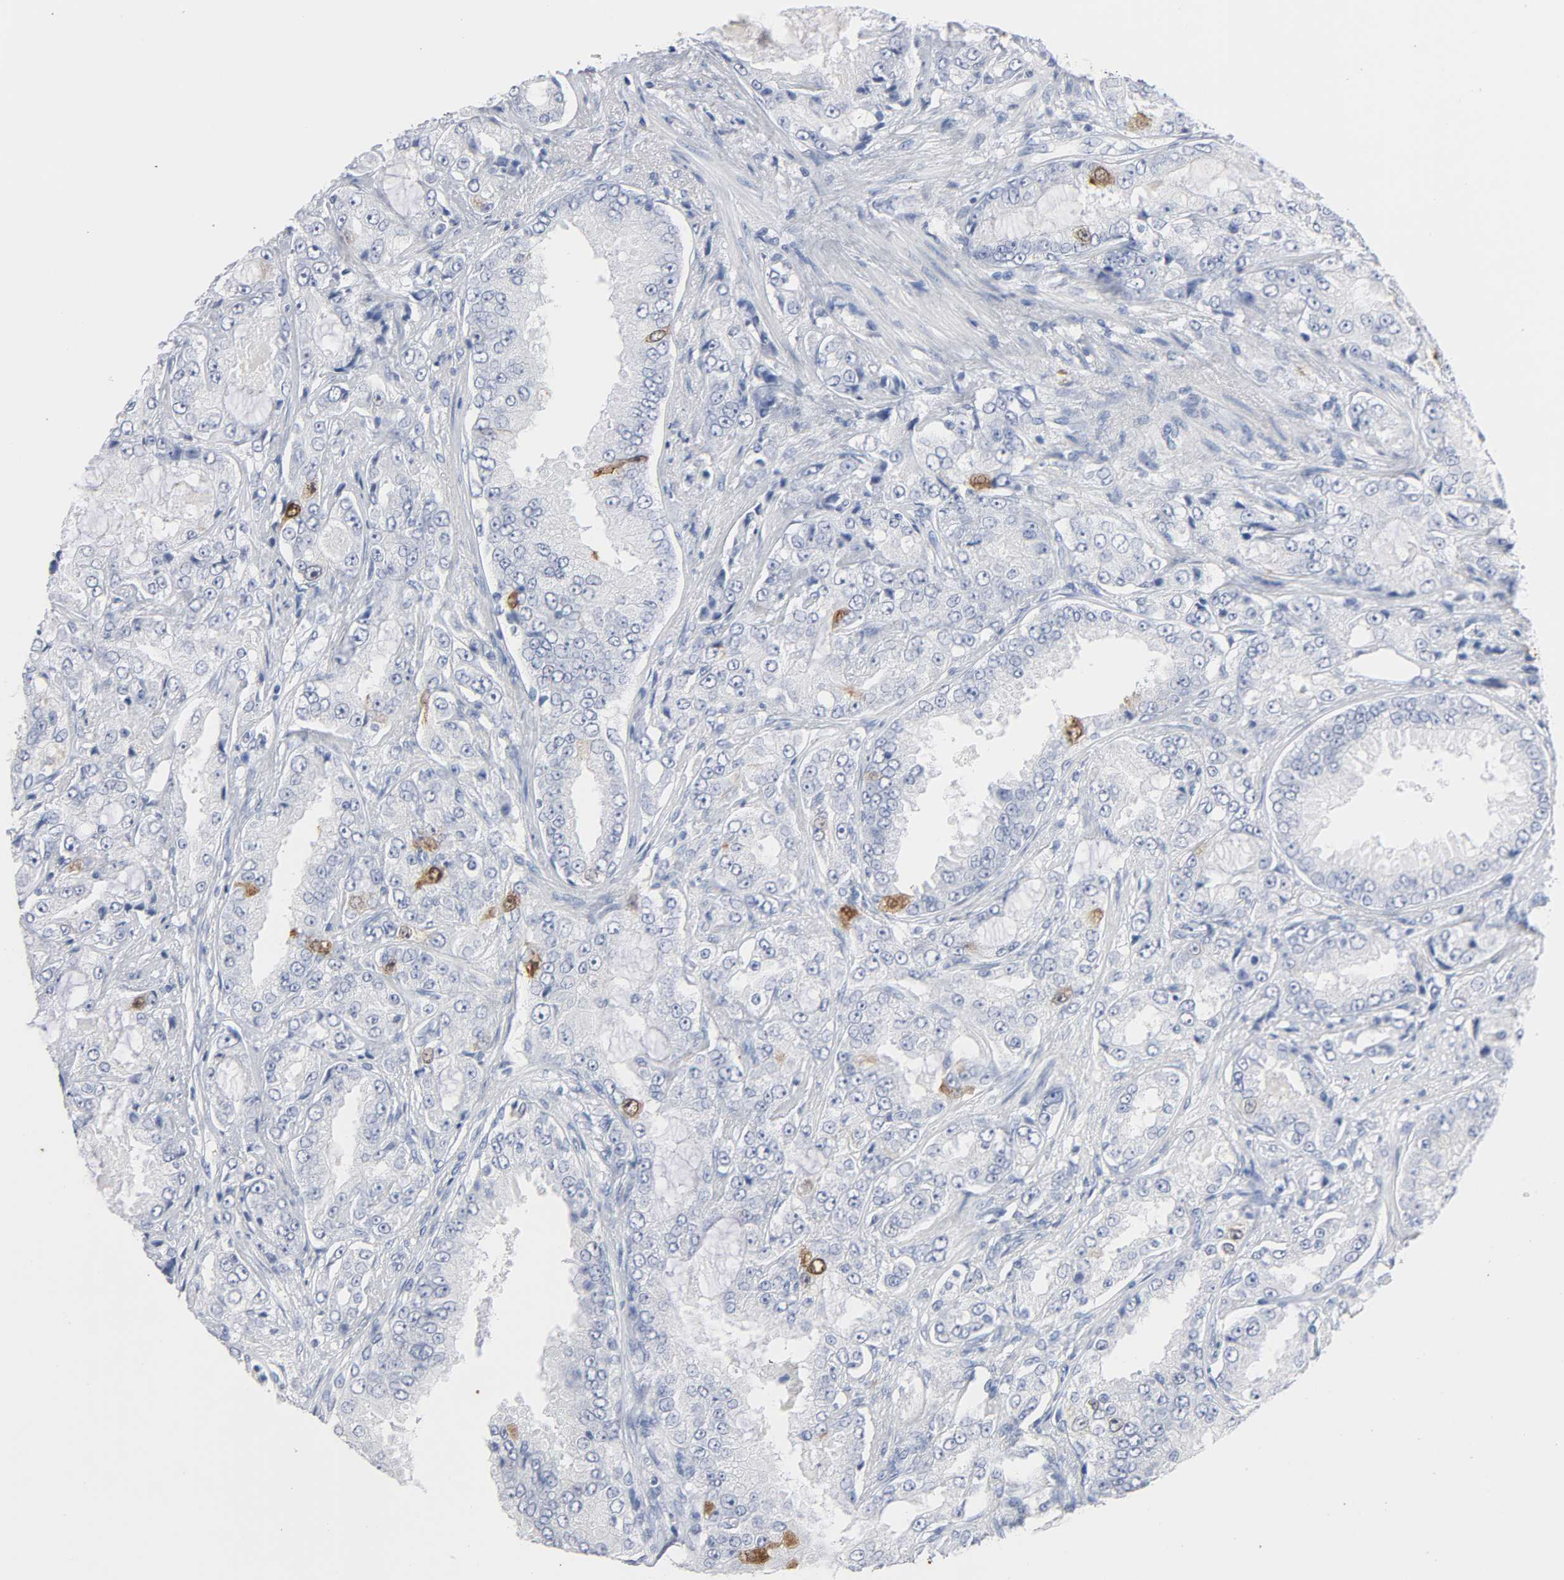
{"staining": {"intensity": "moderate", "quantity": "<25%", "location": "cytoplasmic/membranous,nuclear"}, "tissue": "prostate cancer", "cell_type": "Tumor cells", "image_type": "cancer", "snomed": [{"axis": "morphology", "description": "Adenocarcinoma, High grade"}, {"axis": "topography", "description": "Prostate"}], "caption": "About <25% of tumor cells in prostate cancer (adenocarcinoma (high-grade)) reveal moderate cytoplasmic/membranous and nuclear protein staining as visualized by brown immunohistochemical staining.", "gene": "CDC20", "patient": {"sex": "male", "age": 73}}